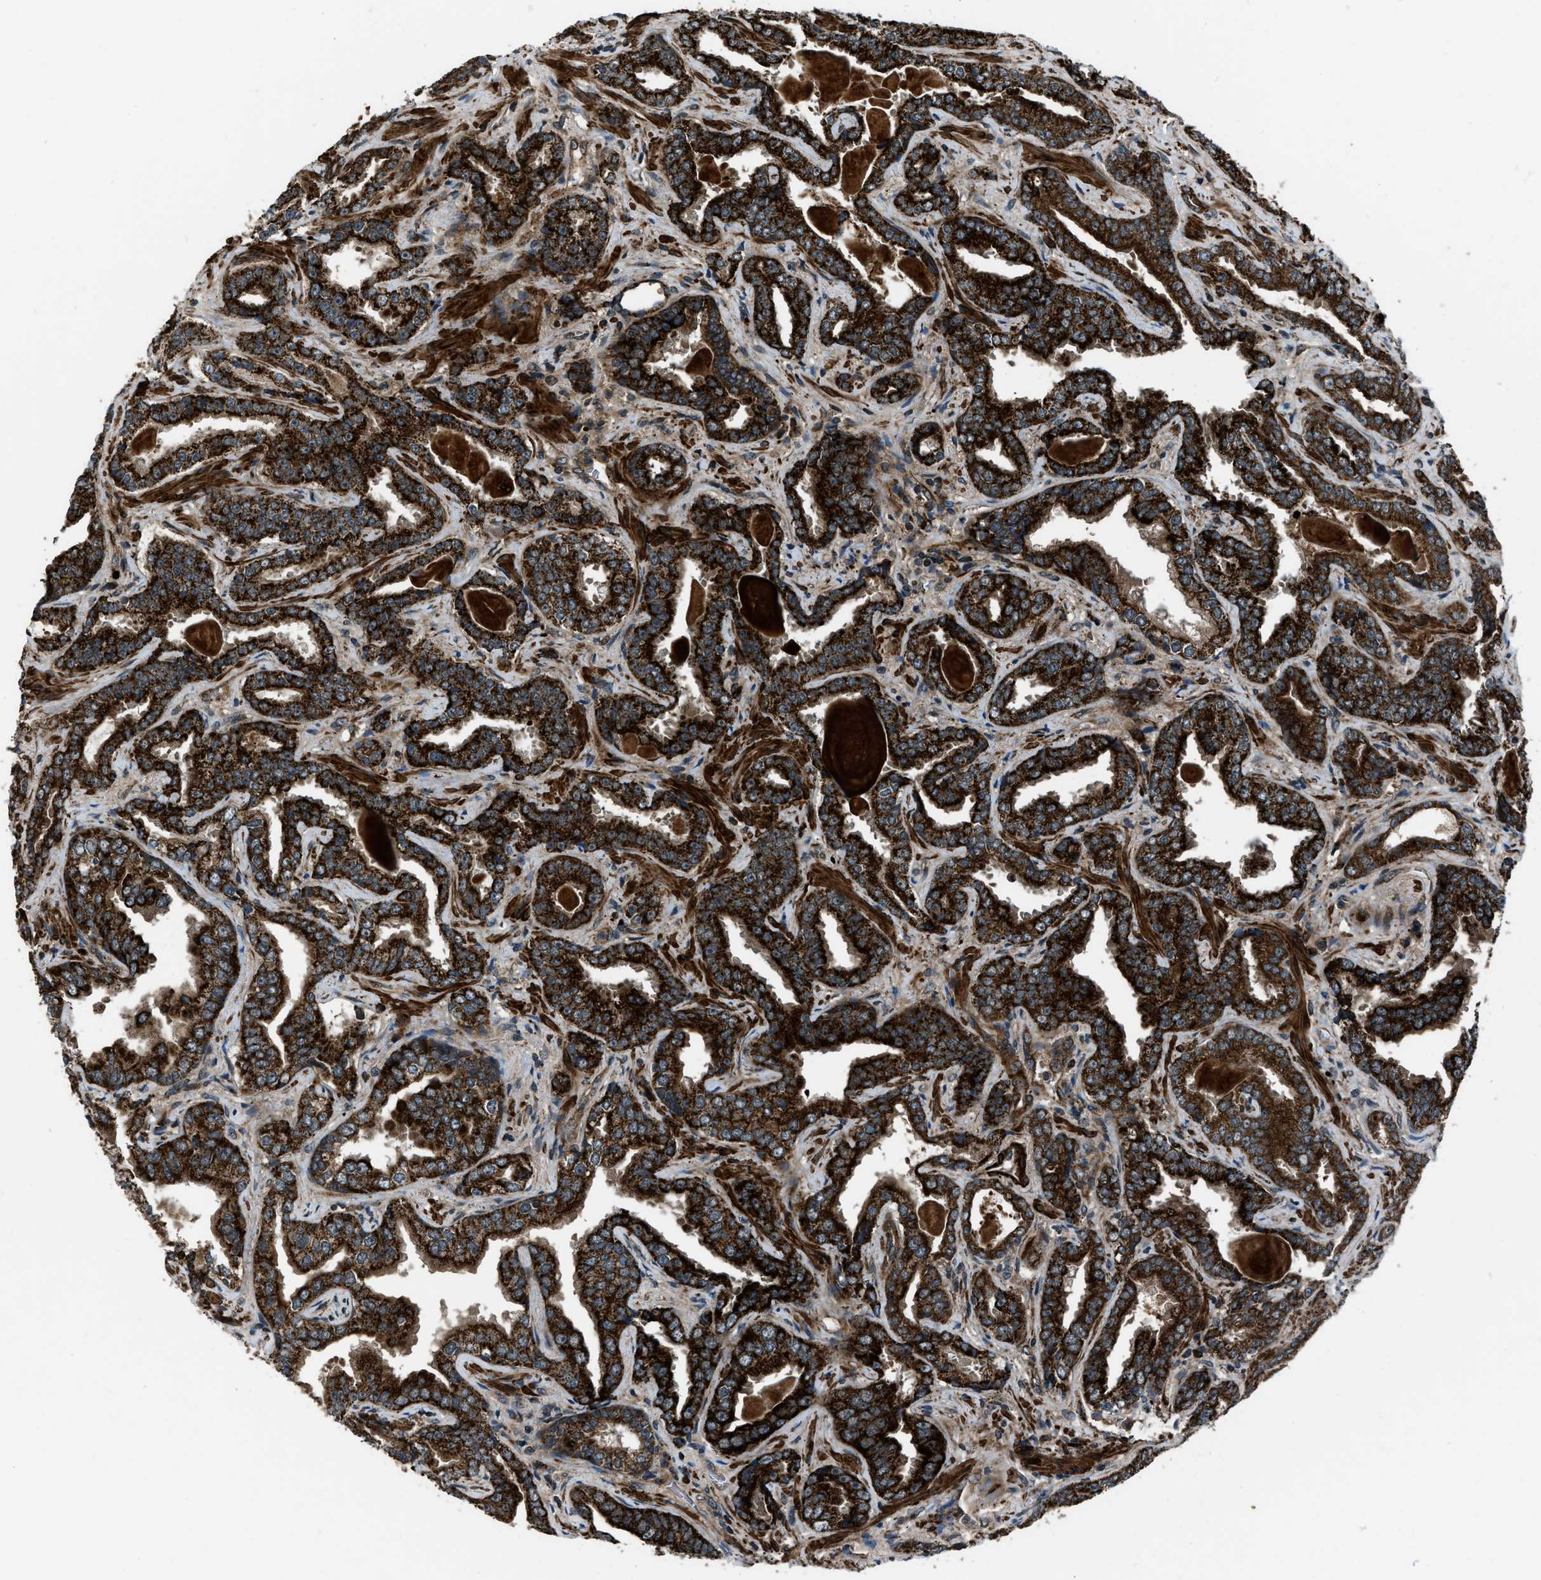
{"staining": {"intensity": "strong", "quantity": ">75%", "location": "cytoplasmic/membranous"}, "tissue": "prostate cancer", "cell_type": "Tumor cells", "image_type": "cancer", "snomed": [{"axis": "morphology", "description": "Adenocarcinoma, Low grade"}, {"axis": "topography", "description": "Prostate"}], "caption": "High-magnification brightfield microscopy of prostate low-grade adenocarcinoma stained with DAB (3,3'-diaminobenzidine) (brown) and counterstained with hematoxylin (blue). tumor cells exhibit strong cytoplasmic/membranous expression is present in approximately>75% of cells.", "gene": "IRAK4", "patient": {"sex": "male", "age": 60}}